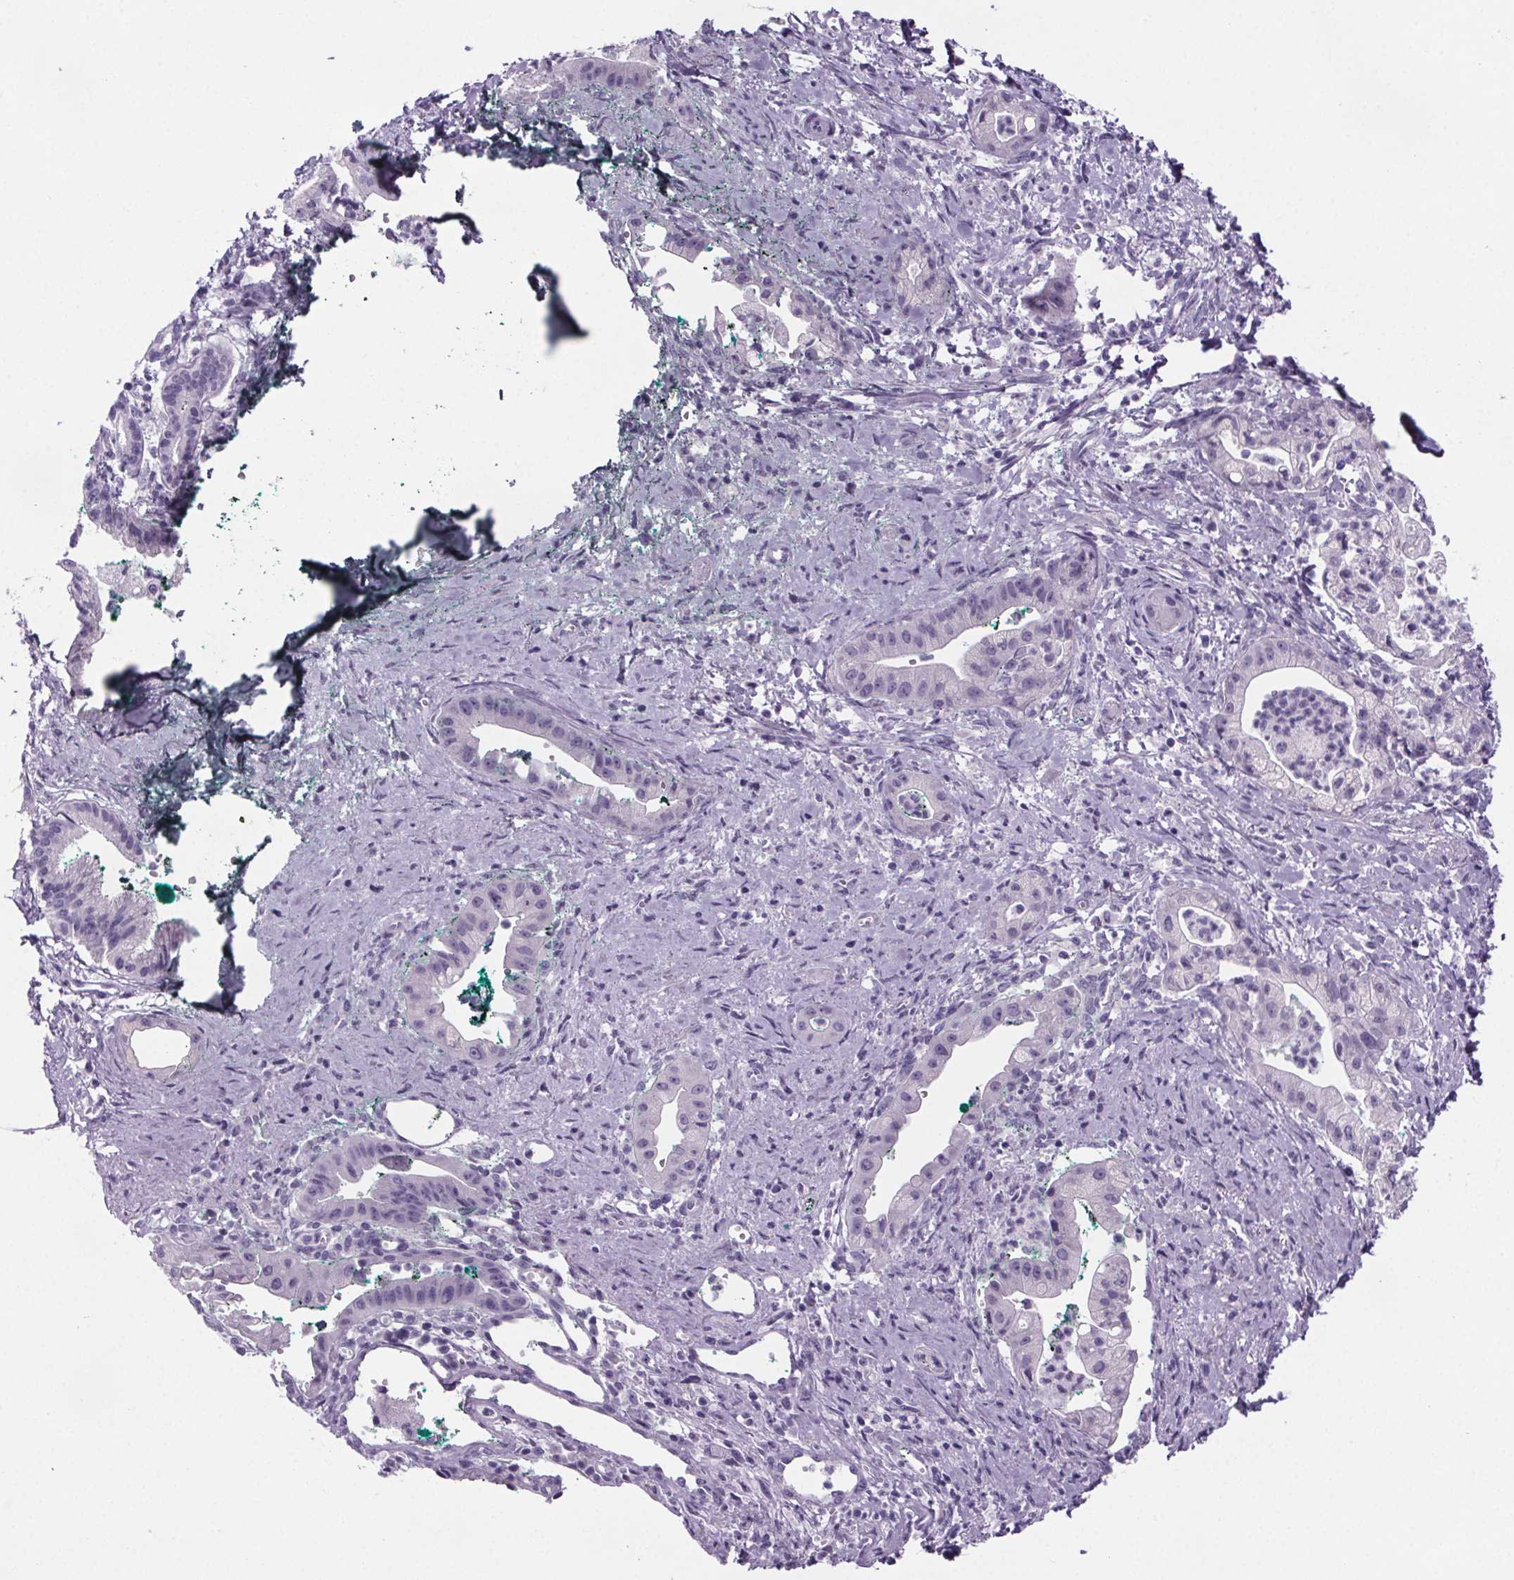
{"staining": {"intensity": "negative", "quantity": "none", "location": "none"}, "tissue": "pancreatic cancer", "cell_type": "Tumor cells", "image_type": "cancer", "snomed": [{"axis": "morphology", "description": "Normal tissue, NOS"}, {"axis": "morphology", "description": "Adenocarcinoma, NOS"}, {"axis": "topography", "description": "Lymph node"}, {"axis": "topography", "description": "Pancreas"}], "caption": "Tumor cells show no significant positivity in pancreatic cancer.", "gene": "CUBN", "patient": {"sex": "female", "age": 58}}